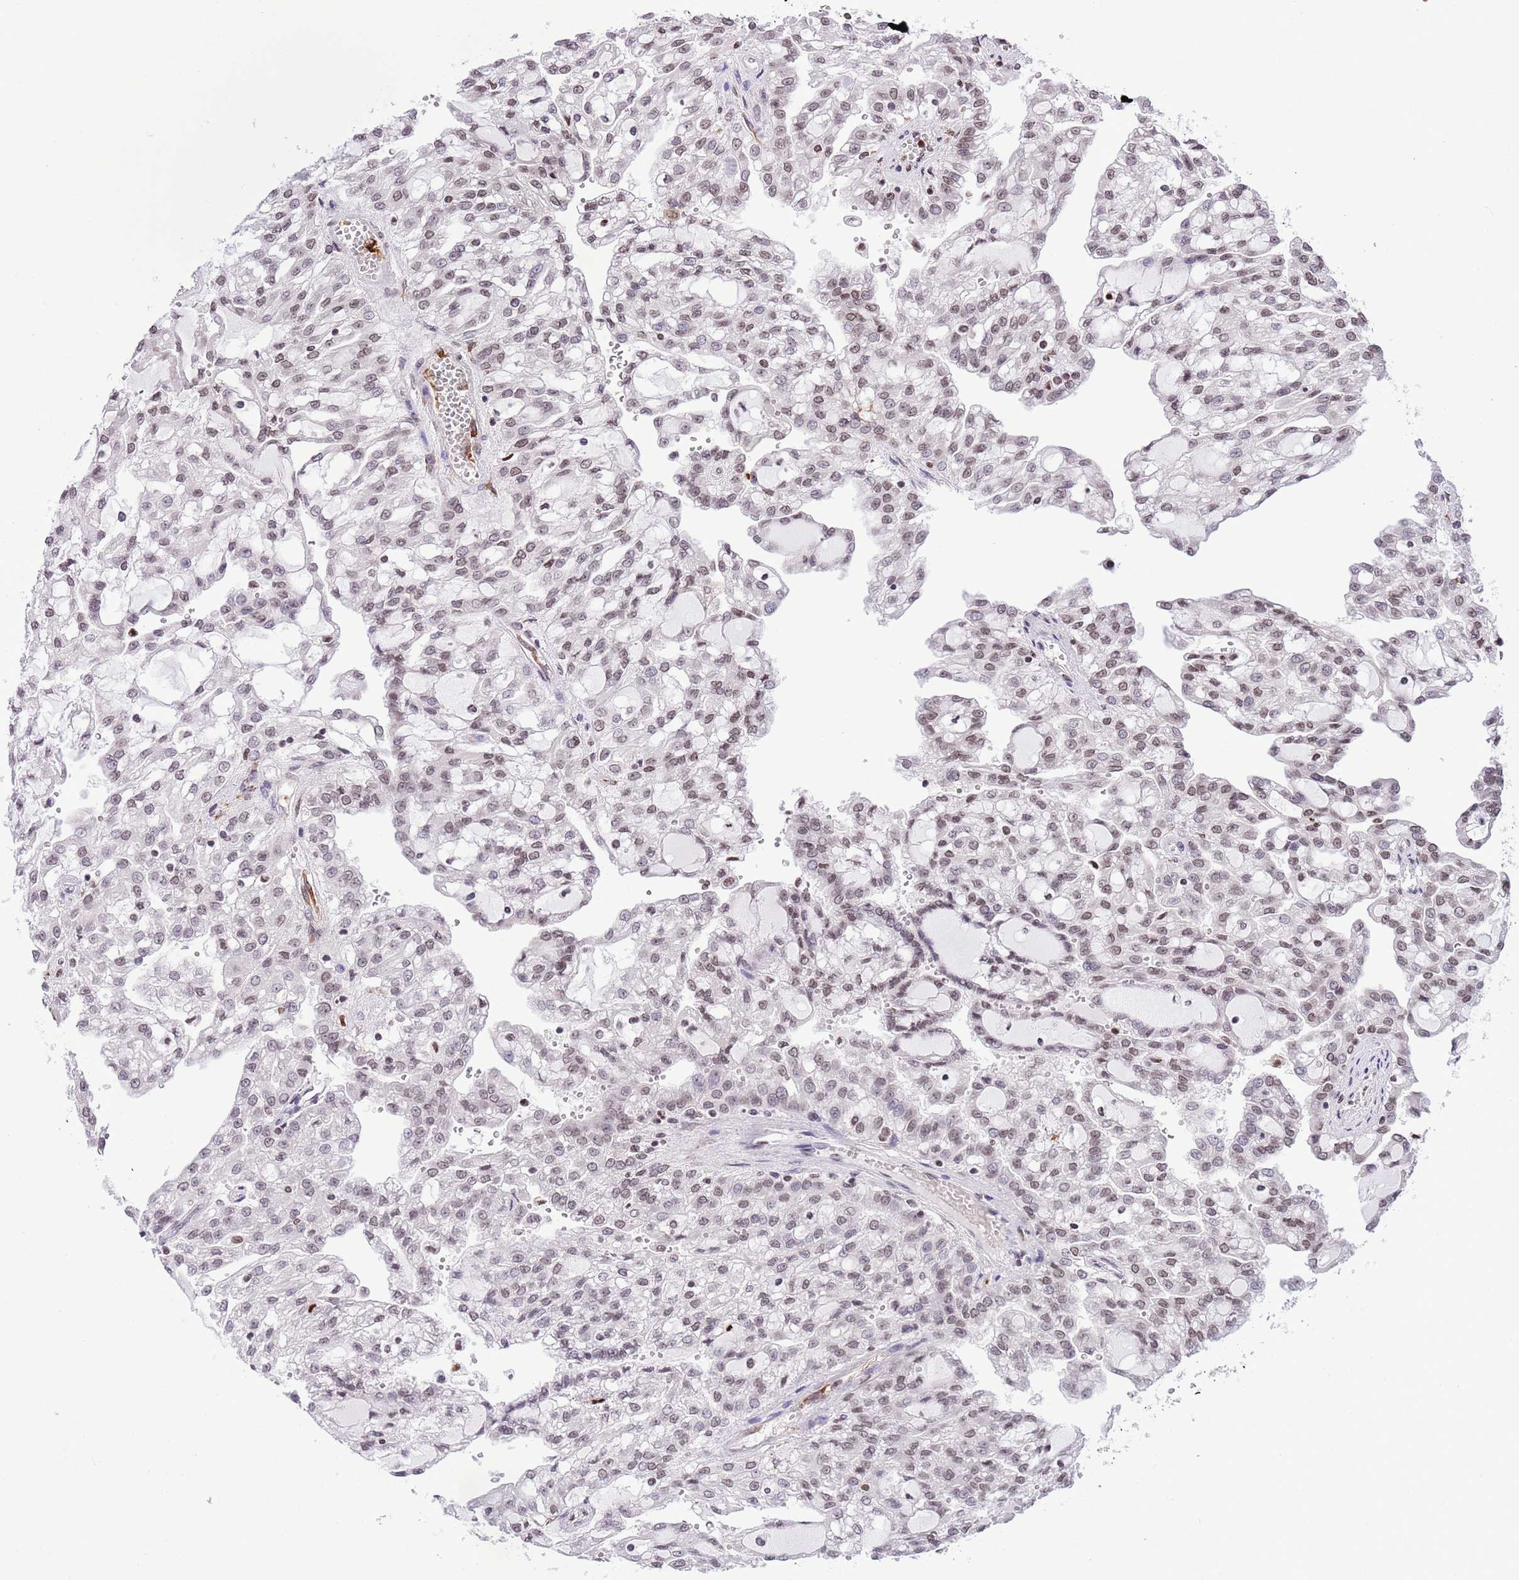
{"staining": {"intensity": "moderate", "quantity": ">75%", "location": "nuclear"}, "tissue": "renal cancer", "cell_type": "Tumor cells", "image_type": "cancer", "snomed": [{"axis": "morphology", "description": "Adenocarcinoma, NOS"}, {"axis": "topography", "description": "Kidney"}], "caption": "A high-resolution photomicrograph shows immunohistochemistry staining of renal cancer (adenocarcinoma), which reveals moderate nuclear staining in approximately >75% of tumor cells.", "gene": "NRIP1", "patient": {"sex": "male", "age": 63}}